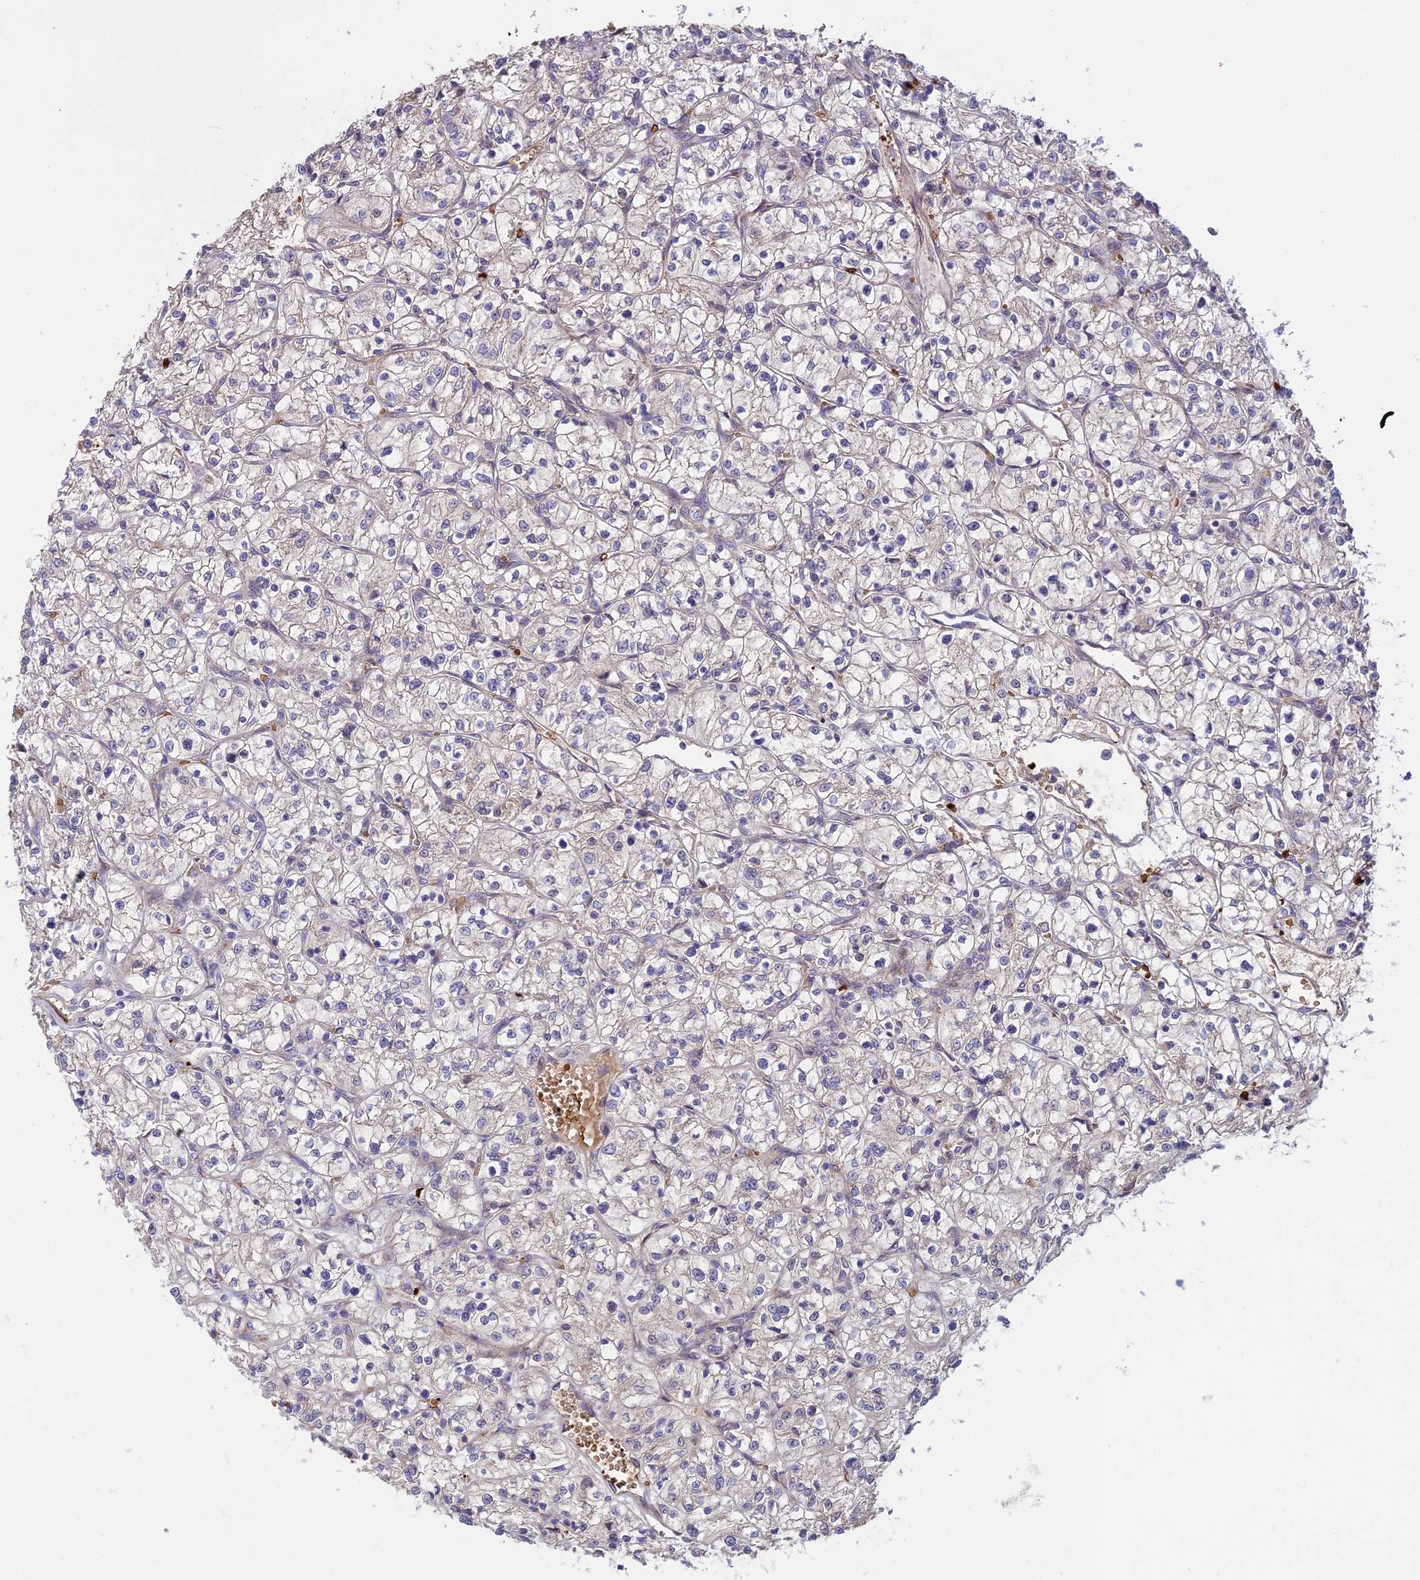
{"staining": {"intensity": "negative", "quantity": "none", "location": "none"}, "tissue": "renal cancer", "cell_type": "Tumor cells", "image_type": "cancer", "snomed": [{"axis": "morphology", "description": "Adenocarcinoma, NOS"}, {"axis": "topography", "description": "Kidney"}], "caption": "Renal adenocarcinoma was stained to show a protein in brown. There is no significant positivity in tumor cells. (DAB IHC, high magnification).", "gene": "UFSP2", "patient": {"sex": "female", "age": 64}}